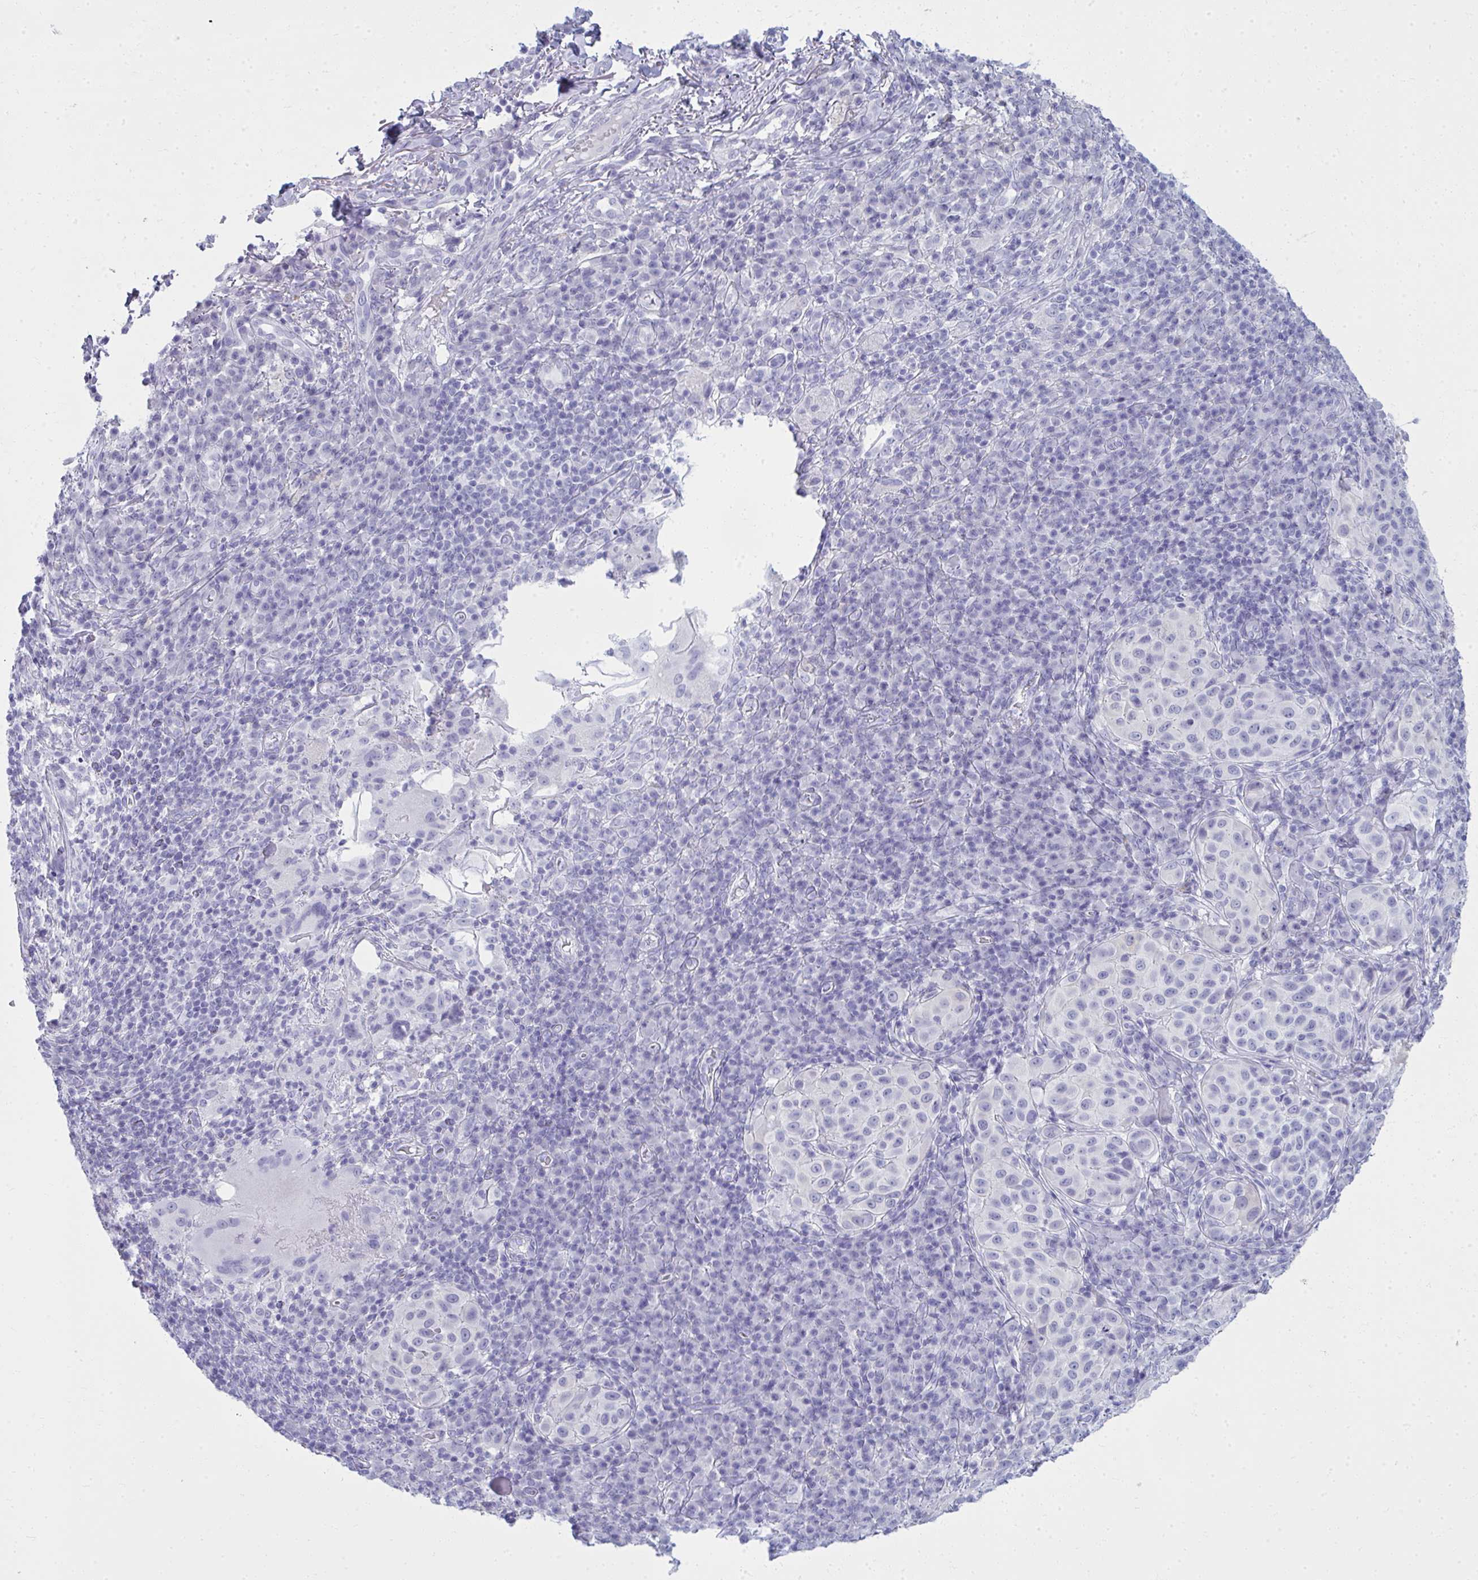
{"staining": {"intensity": "negative", "quantity": "none", "location": "none"}, "tissue": "melanoma", "cell_type": "Tumor cells", "image_type": "cancer", "snomed": [{"axis": "morphology", "description": "Malignant melanoma, NOS"}, {"axis": "topography", "description": "Skin"}], "caption": "Micrograph shows no protein expression in tumor cells of malignant melanoma tissue.", "gene": "QDPR", "patient": {"sex": "male", "age": 38}}